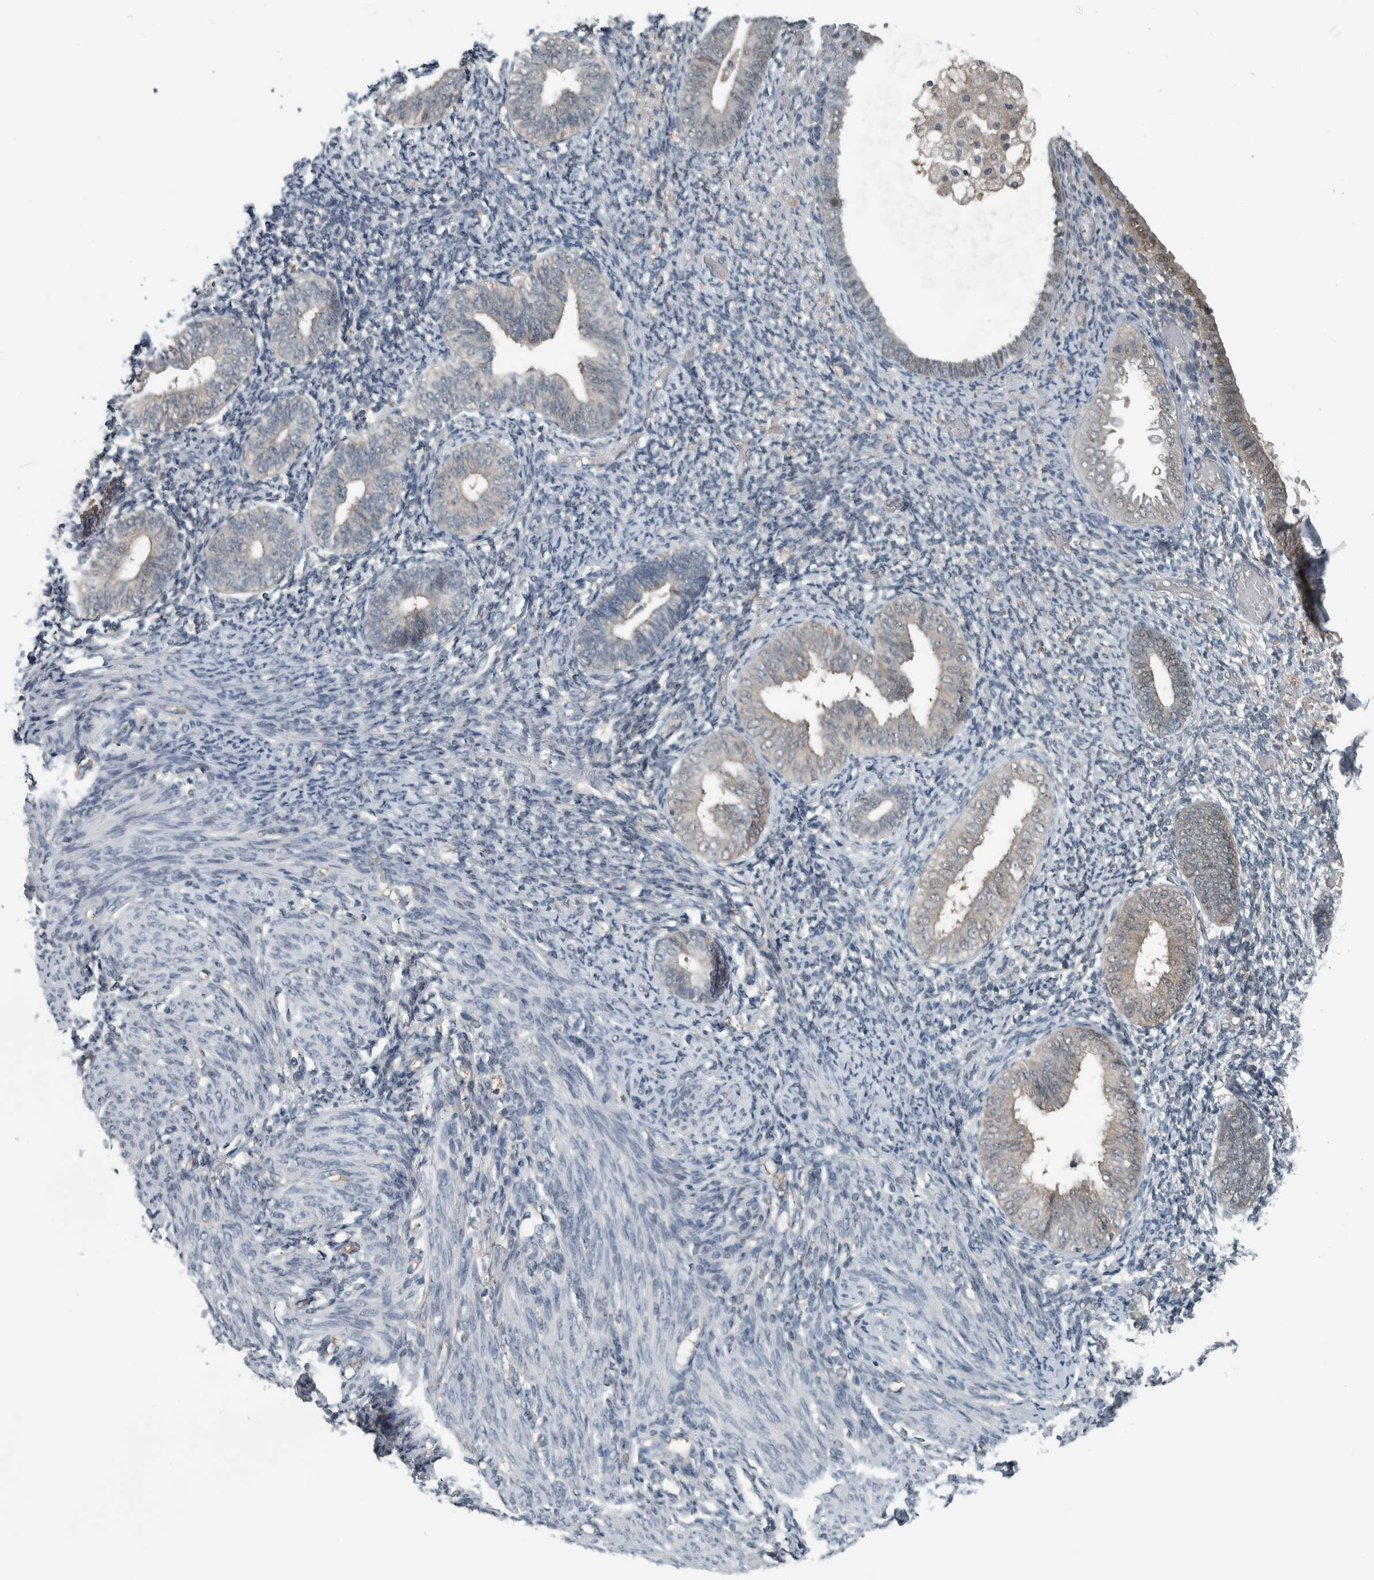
{"staining": {"intensity": "negative", "quantity": "none", "location": "none"}, "tissue": "endometrium", "cell_type": "Cells in endometrial stroma", "image_type": "normal", "snomed": [{"axis": "morphology", "description": "Normal tissue, NOS"}, {"axis": "topography", "description": "Endometrium"}], "caption": "DAB (3,3'-diaminobenzidine) immunohistochemical staining of benign endometrium displays no significant positivity in cells in endometrial stroma. The staining is performed using DAB (3,3'-diaminobenzidine) brown chromogen with nuclei counter-stained in using hematoxylin.", "gene": "ALAD", "patient": {"sex": "female", "age": 66}}